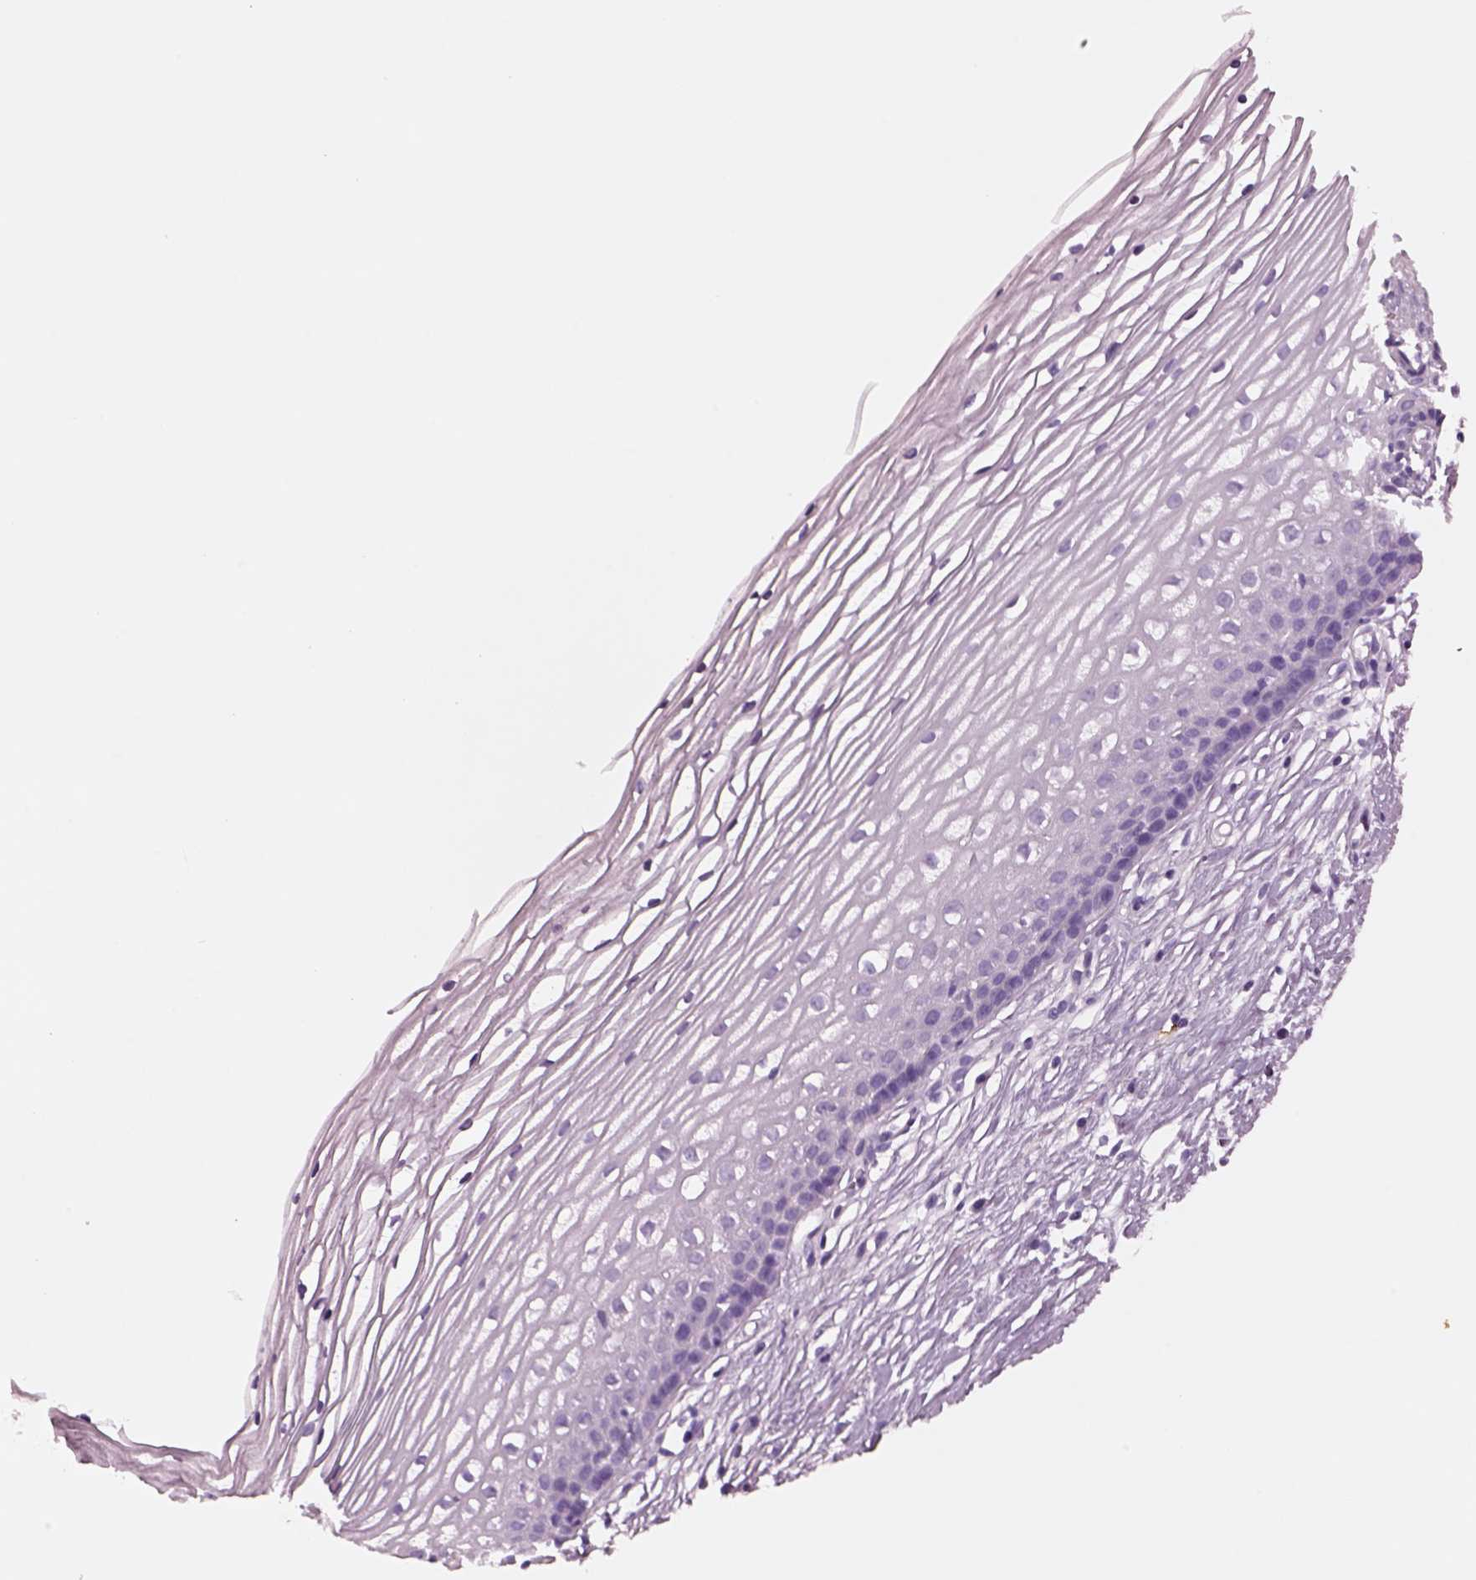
{"staining": {"intensity": "negative", "quantity": "none", "location": "none"}, "tissue": "cervix", "cell_type": "Glandular cells", "image_type": "normal", "snomed": [{"axis": "morphology", "description": "Normal tissue, NOS"}, {"axis": "topography", "description": "Cervix"}], "caption": "A photomicrograph of cervix stained for a protein shows no brown staining in glandular cells. Nuclei are stained in blue.", "gene": "IGLL1", "patient": {"sex": "female", "age": 40}}